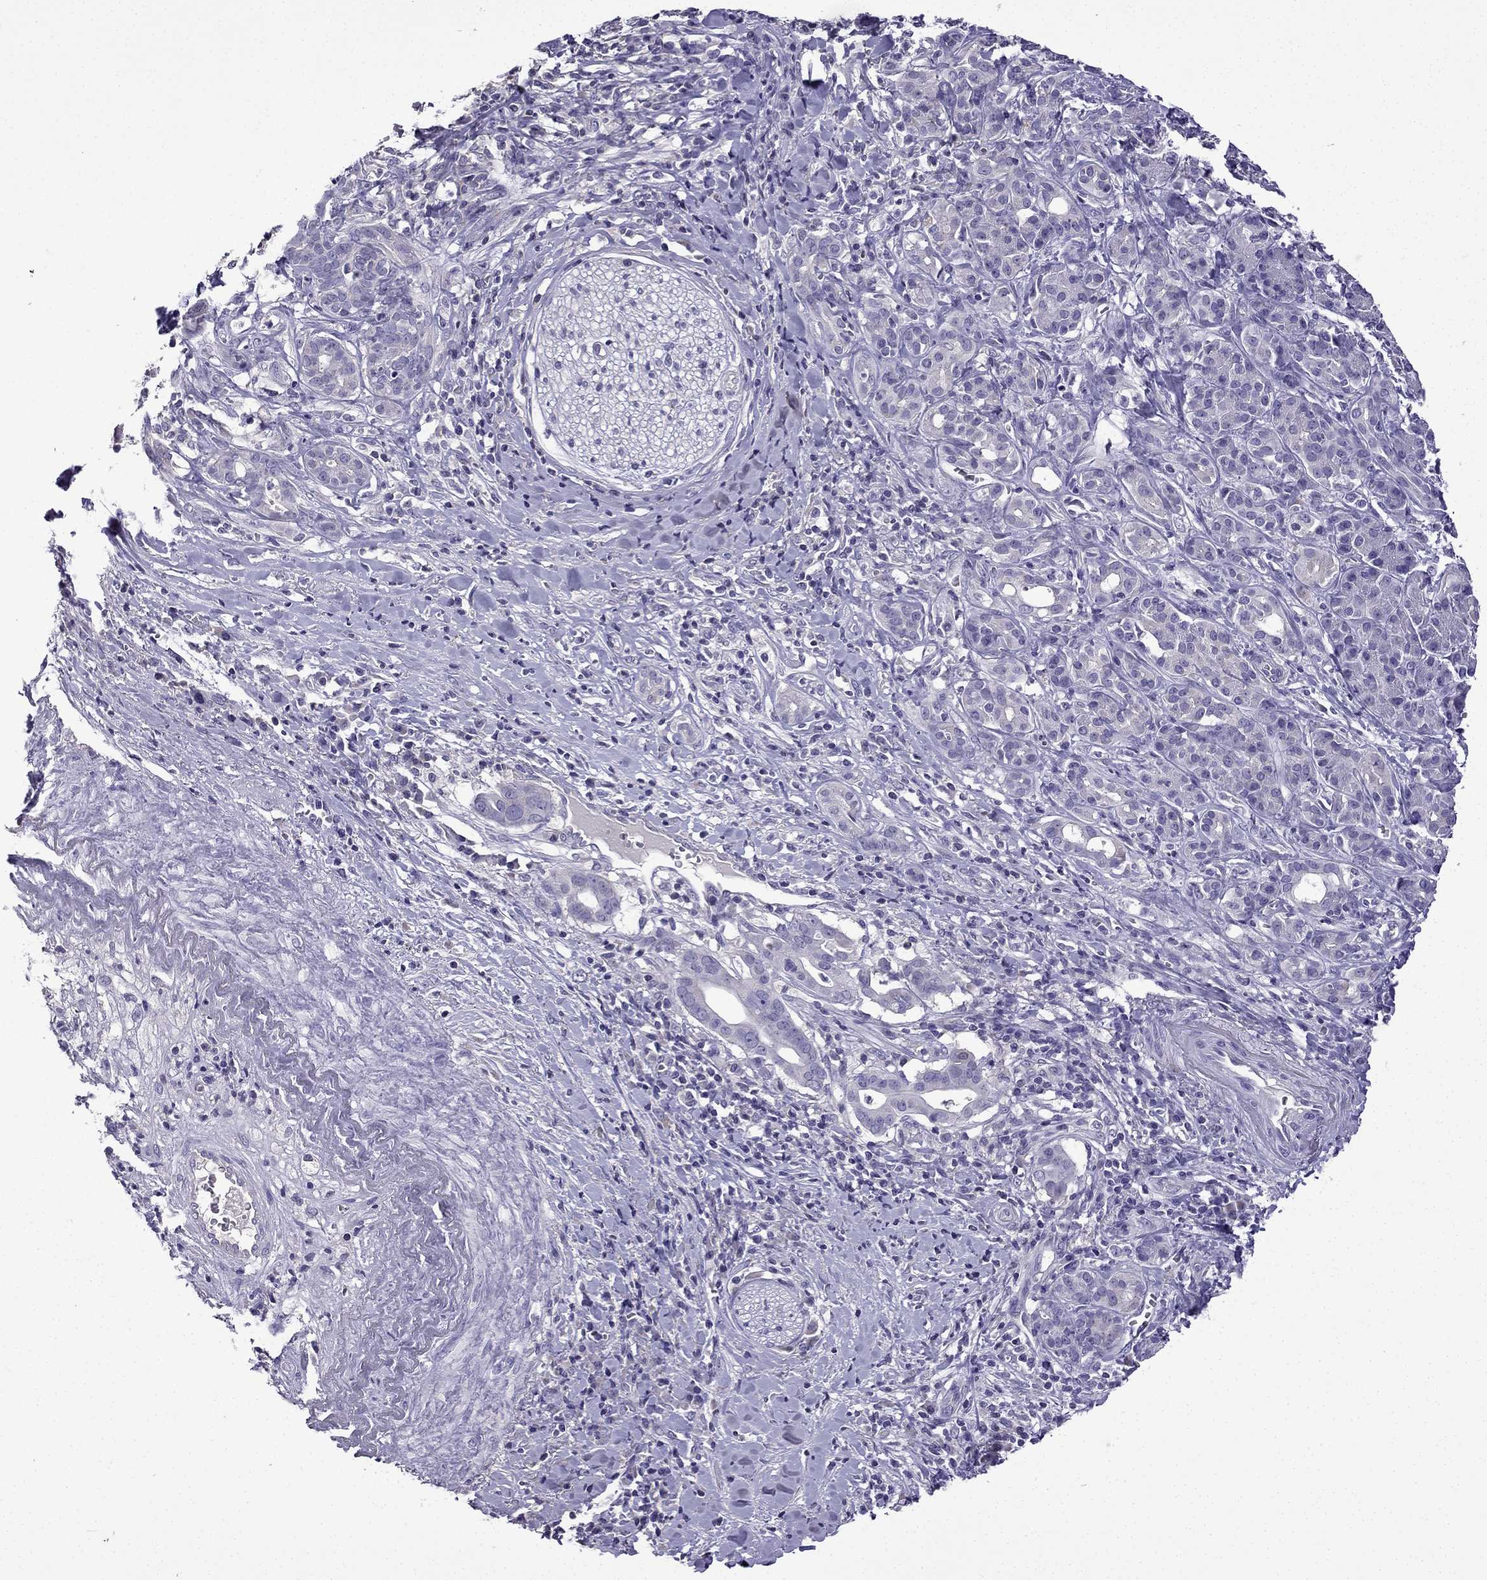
{"staining": {"intensity": "negative", "quantity": "none", "location": "none"}, "tissue": "pancreatic cancer", "cell_type": "Tumor cells", "image_type": "cancer", "snomed": [{"axis": "morphology", "description": "Adenocarcinoma, NOS"}, {"axis": "topography", "description": "Pancreas"}], "caption": "The histopathology image demonstrates no significant expression in tumor cells of adenocarcinoma (pancreatic).", "gene": "TTN", "patient": {"sex": "male", "age": 61}}